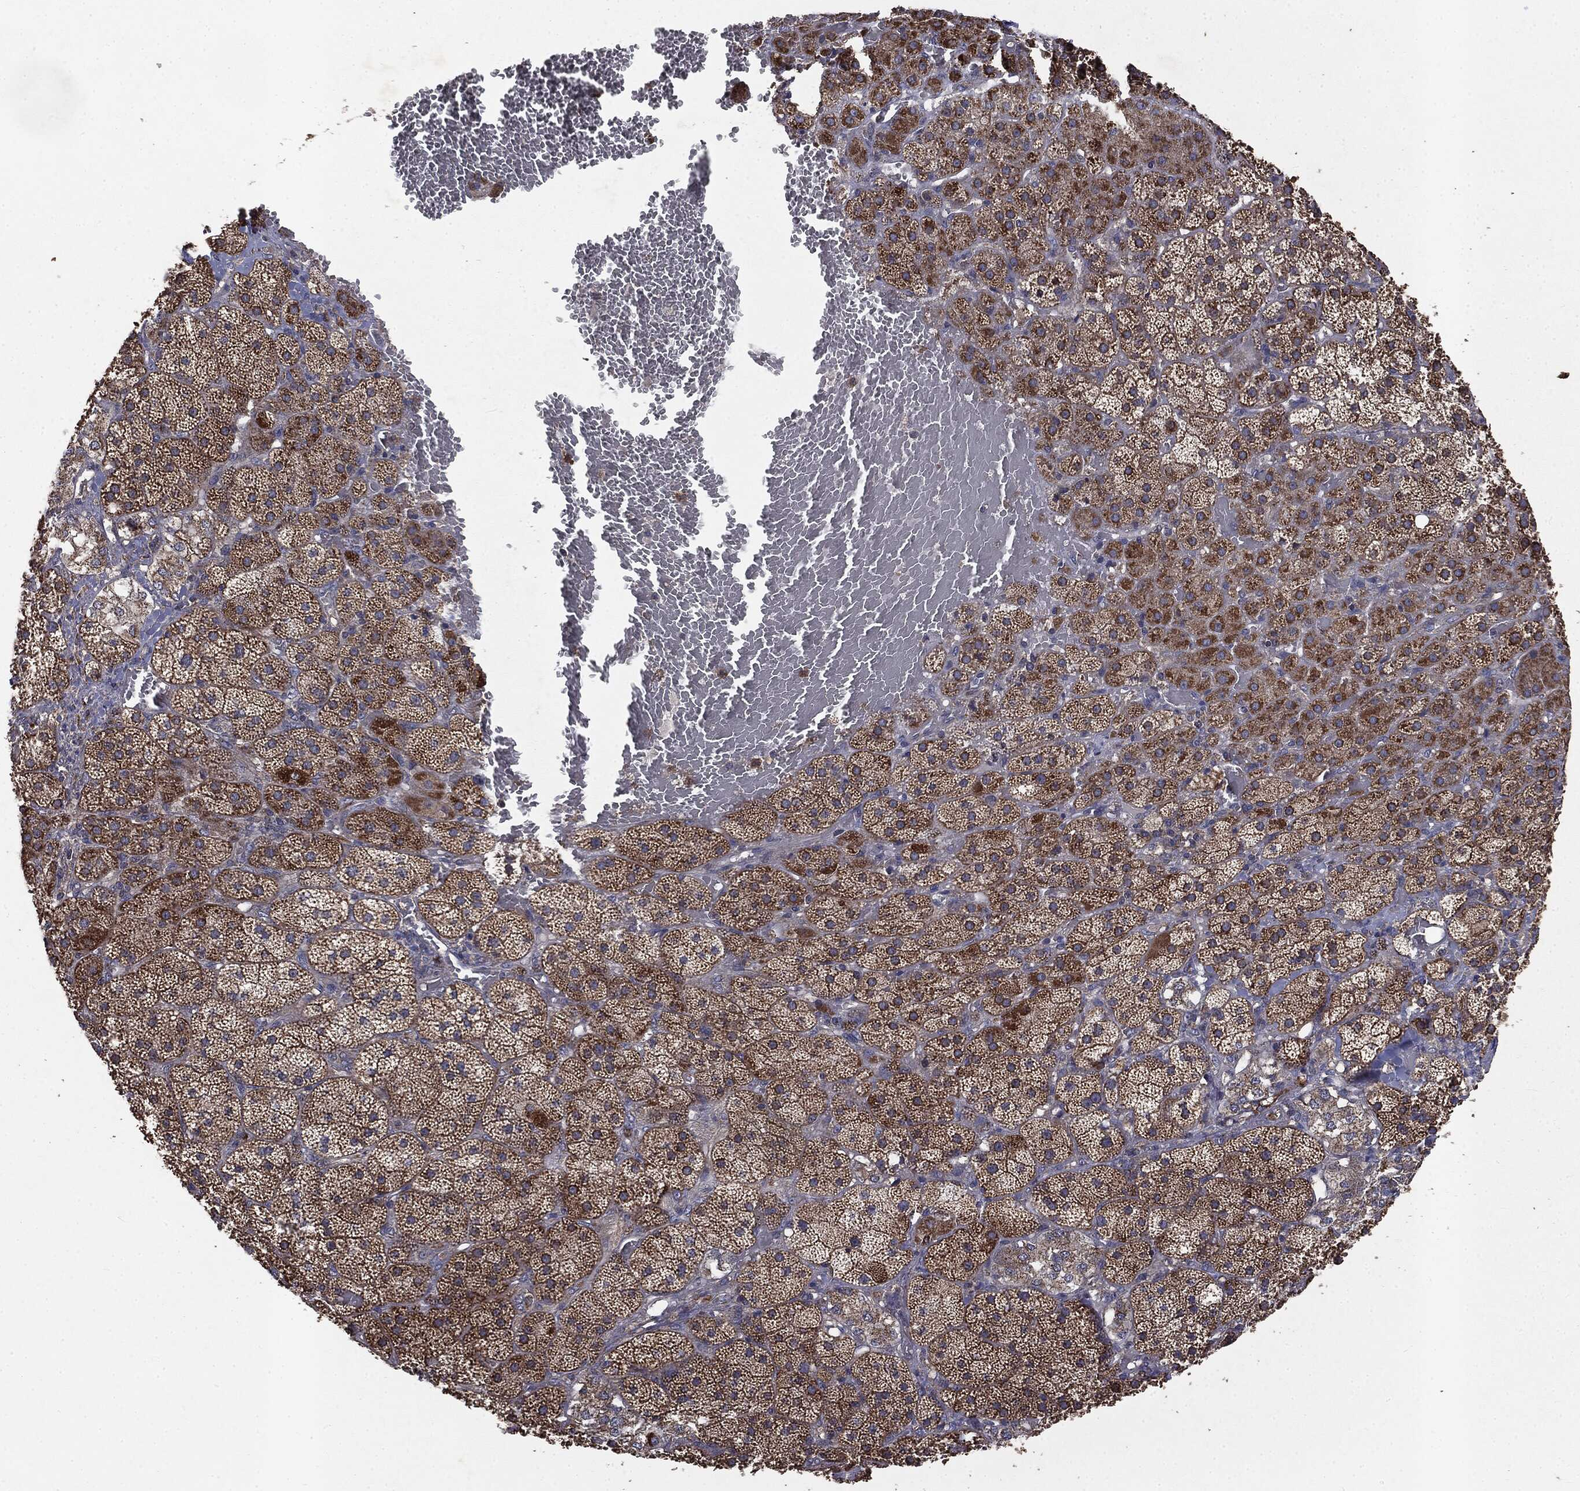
{"staining": {"intensity": "strong", "quantity": ">75%", "location": "cytoplasmic/membranous"}, "tissue": "adrenal gland", "cell_type": "Glandular cells", "image_type": "normal", "snomed": [{"axis": "morphology", "description": "Normal tissue, NOS"}, {"axis": "topography", "description": "Adrenal gland"}], "caption": "A high-resolution image shows immunohistochemistry (IHC) staining of benign adrenal gland, which reveals strong cytoplasmic/membranous positivity in about >75% of glandular cells. The staining is performed using DAB (3,3'-diaminobenzidine) brown chromogen to label protein expression. The nuclei are counter-stained blue using hematoxylin.", "gene": "MAPK6", "patient": {"sex": "male", "age": 57}}